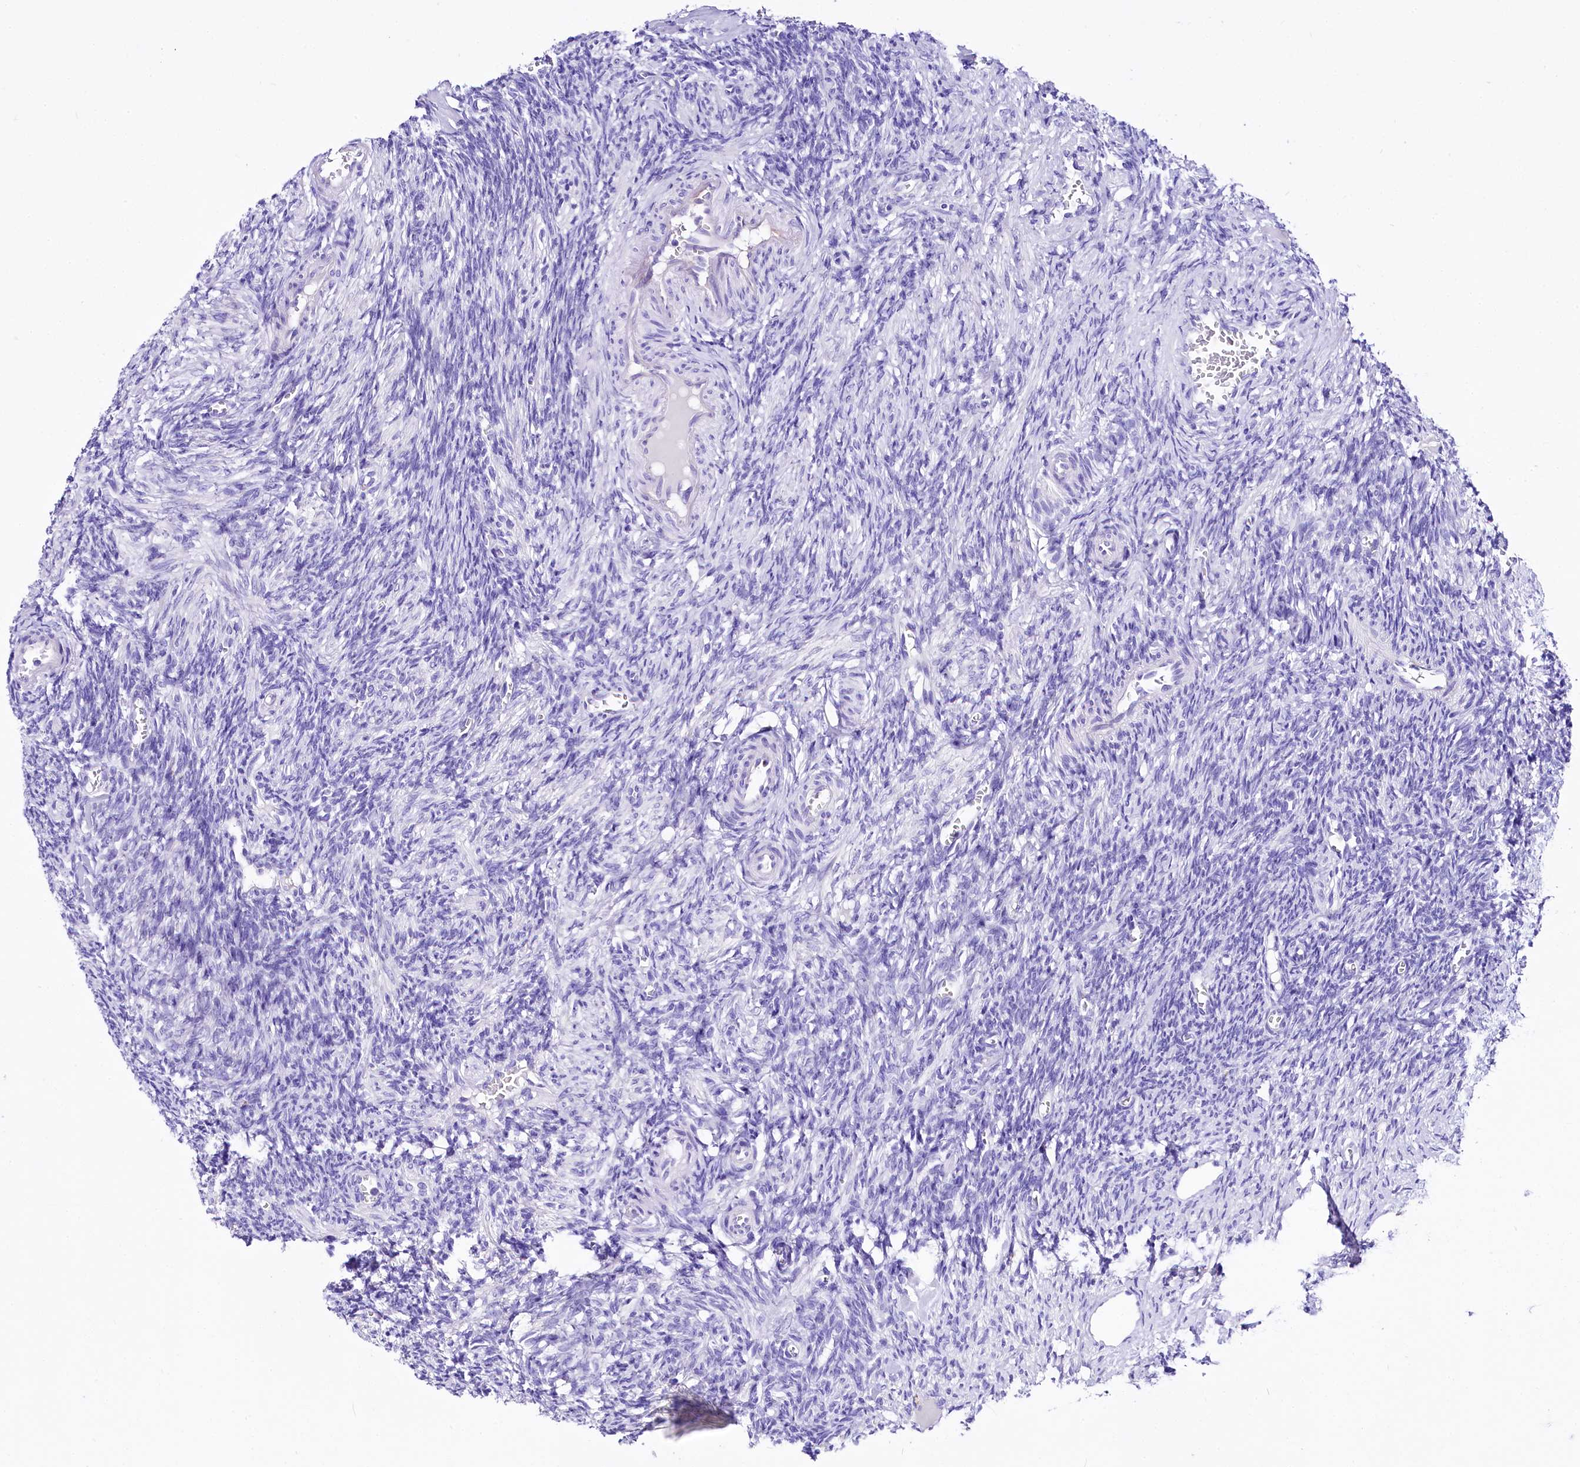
{"staining": {"intensity": "negative", "quantity": "none", "location": "none"}, "tissue": "ovary", "cell_type": "Ovarian stroma cells", "image_type": "normal", "snomed": [{"axis": "morphology", "description": "Normal tissue, NOS"}, {"axis": "topography", "description": "Ovary"}], "caption": "The photomicrograph shows no significant positivity in ovarian stroma cells of ovary.", "gene": "A2ML1", "patient": {"sex": "female", "age": 27}}